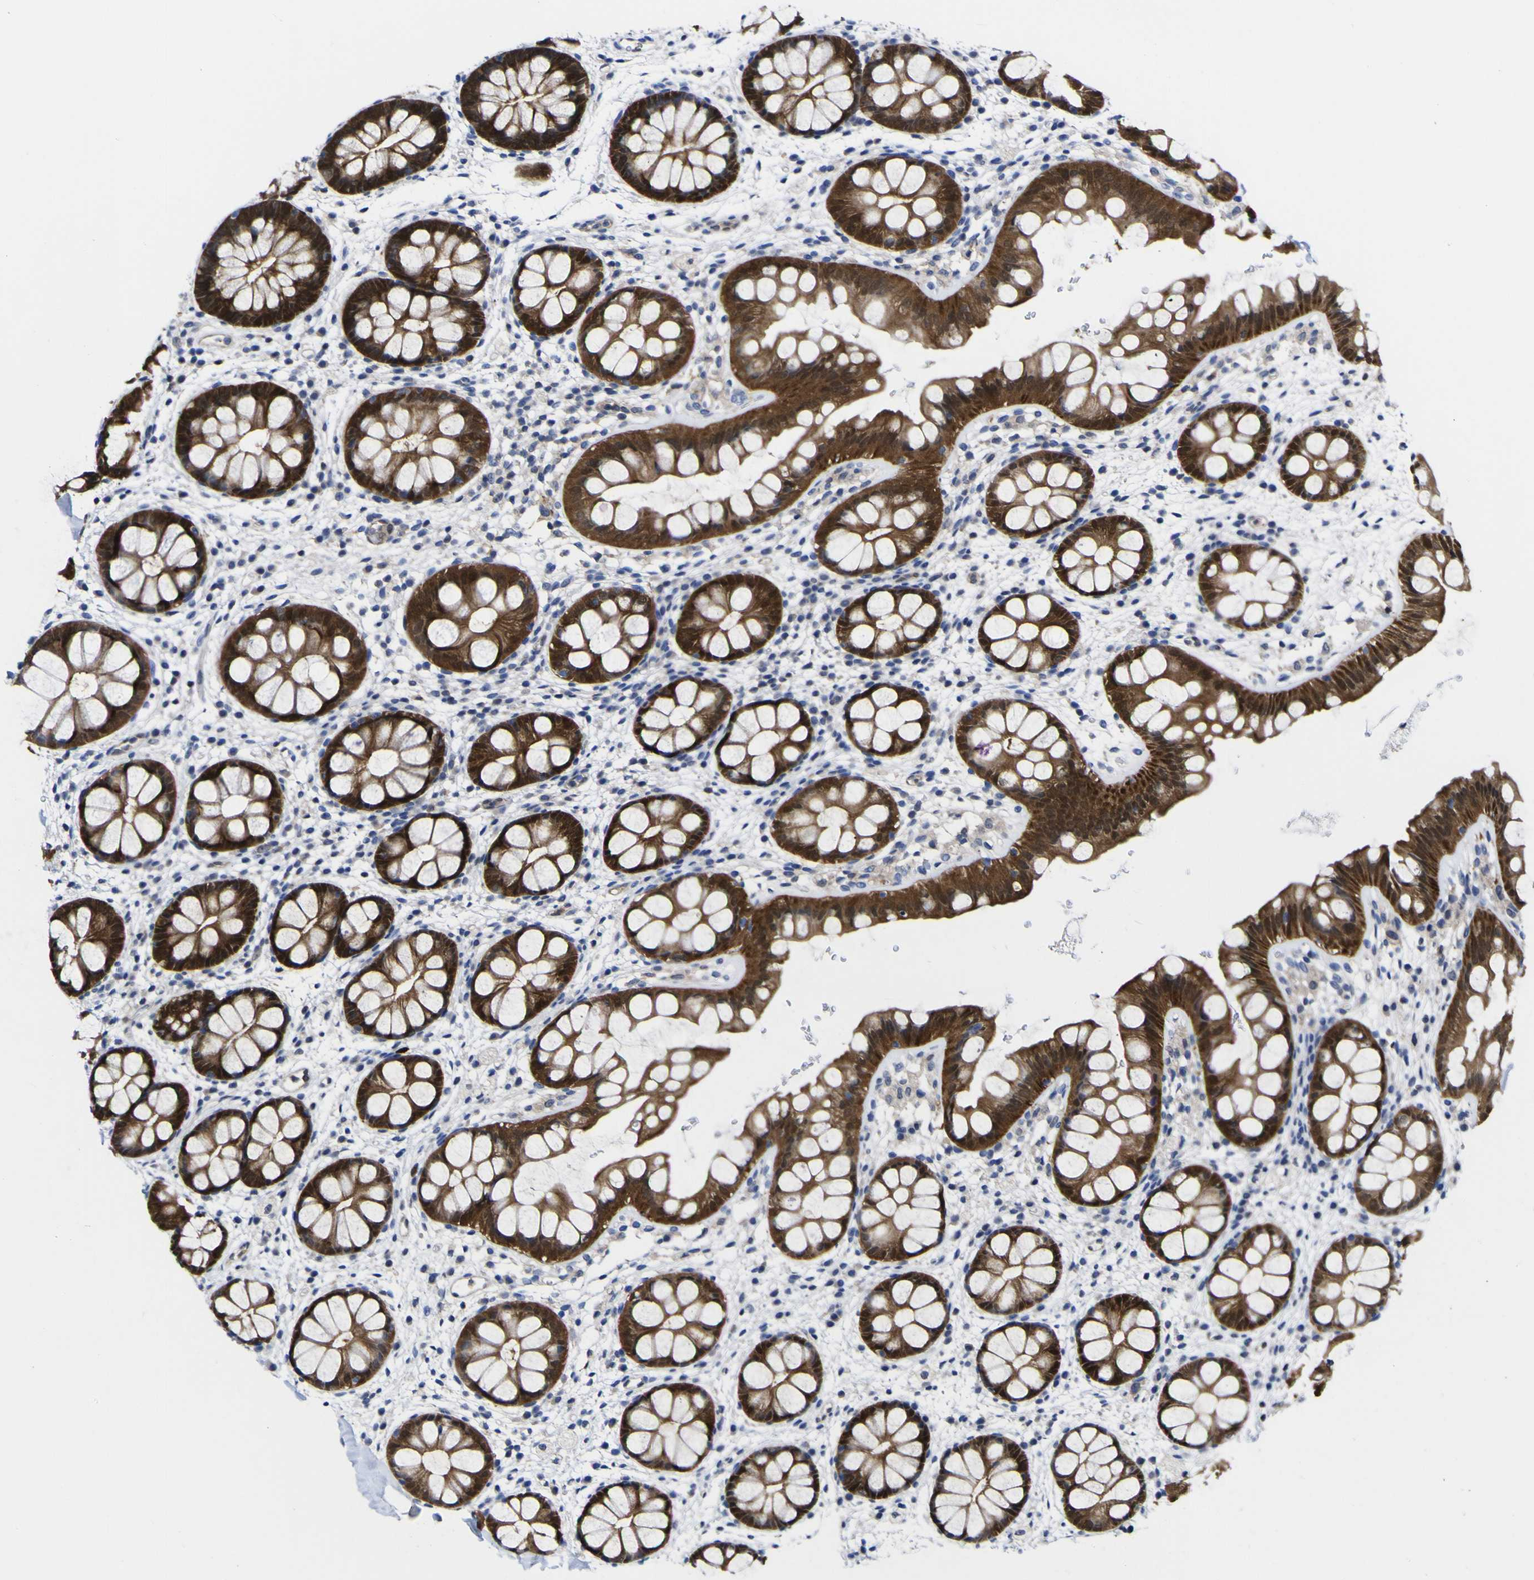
{"staining": {"intensity": "strong", "quantity": ">75%", "location": "cytoplasmic/membranous"}, "tissue": "rectum", "cell_type": "Glandular cells", "image_type": "normal", "snomed": [{"axis": "morphology", "description": "Normal tissue, NOS"}, {"axis": "topography", "description": "Rectum"}], "caption": "Strong cytoplasmic/membranous protein staining is identified in approximately >75% of glandular cells in rectum. Nuclei are stained in blue.", "gene": "CASP6", "patient": {"sex": "female", "age": 24}}